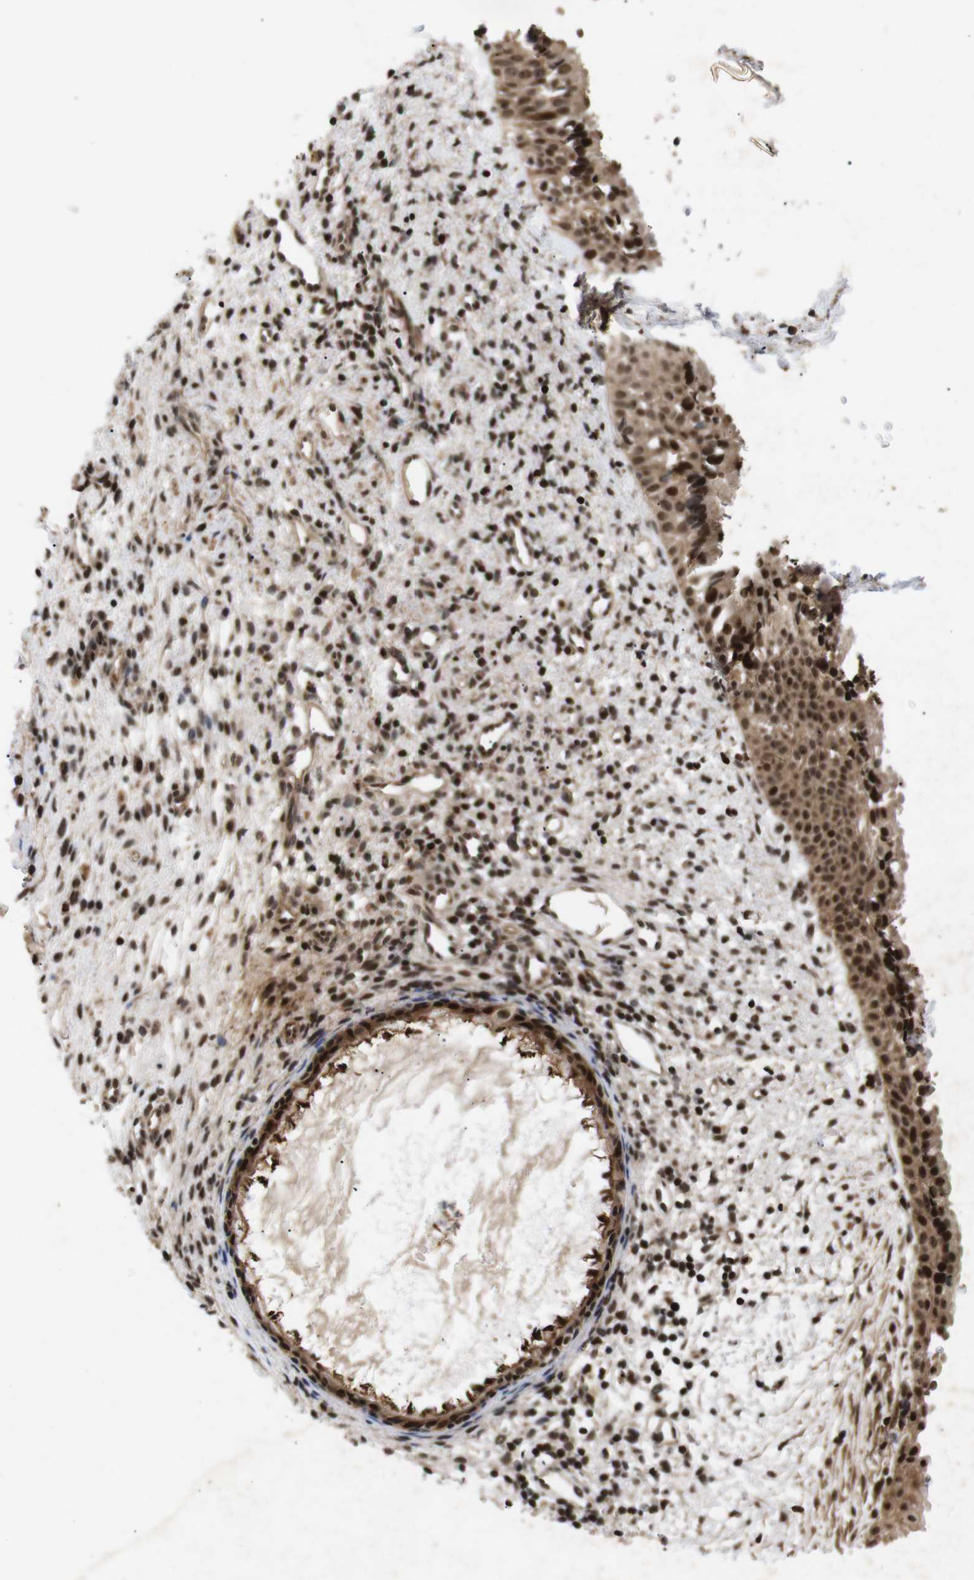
{"staining": {"intensity": "strong", "quantity": ">75%", "location": "cytoplasmic/membranous,nuclear"}, "tissue": "nasopharynx", "cell_type": "Respiratory epithelial cells", "image_type": "normal", "snomed": [{"axis": "morphology", "description": "Normal tissue, NOS"}, {"axis": "topography", "description": "Nasopharynx"}], "caption": "Unremarkable nasopharynx was stained to show a protein in brown. There is high levels of strong cytoplasmic/membranous,nuclear expression in approximately >75% of respiratory epithelial cells. (Brightfield microscopy of DAB IHC at high magnification).", "gene": "KIF23", "patient": {"sex": "male", "age": 22}}